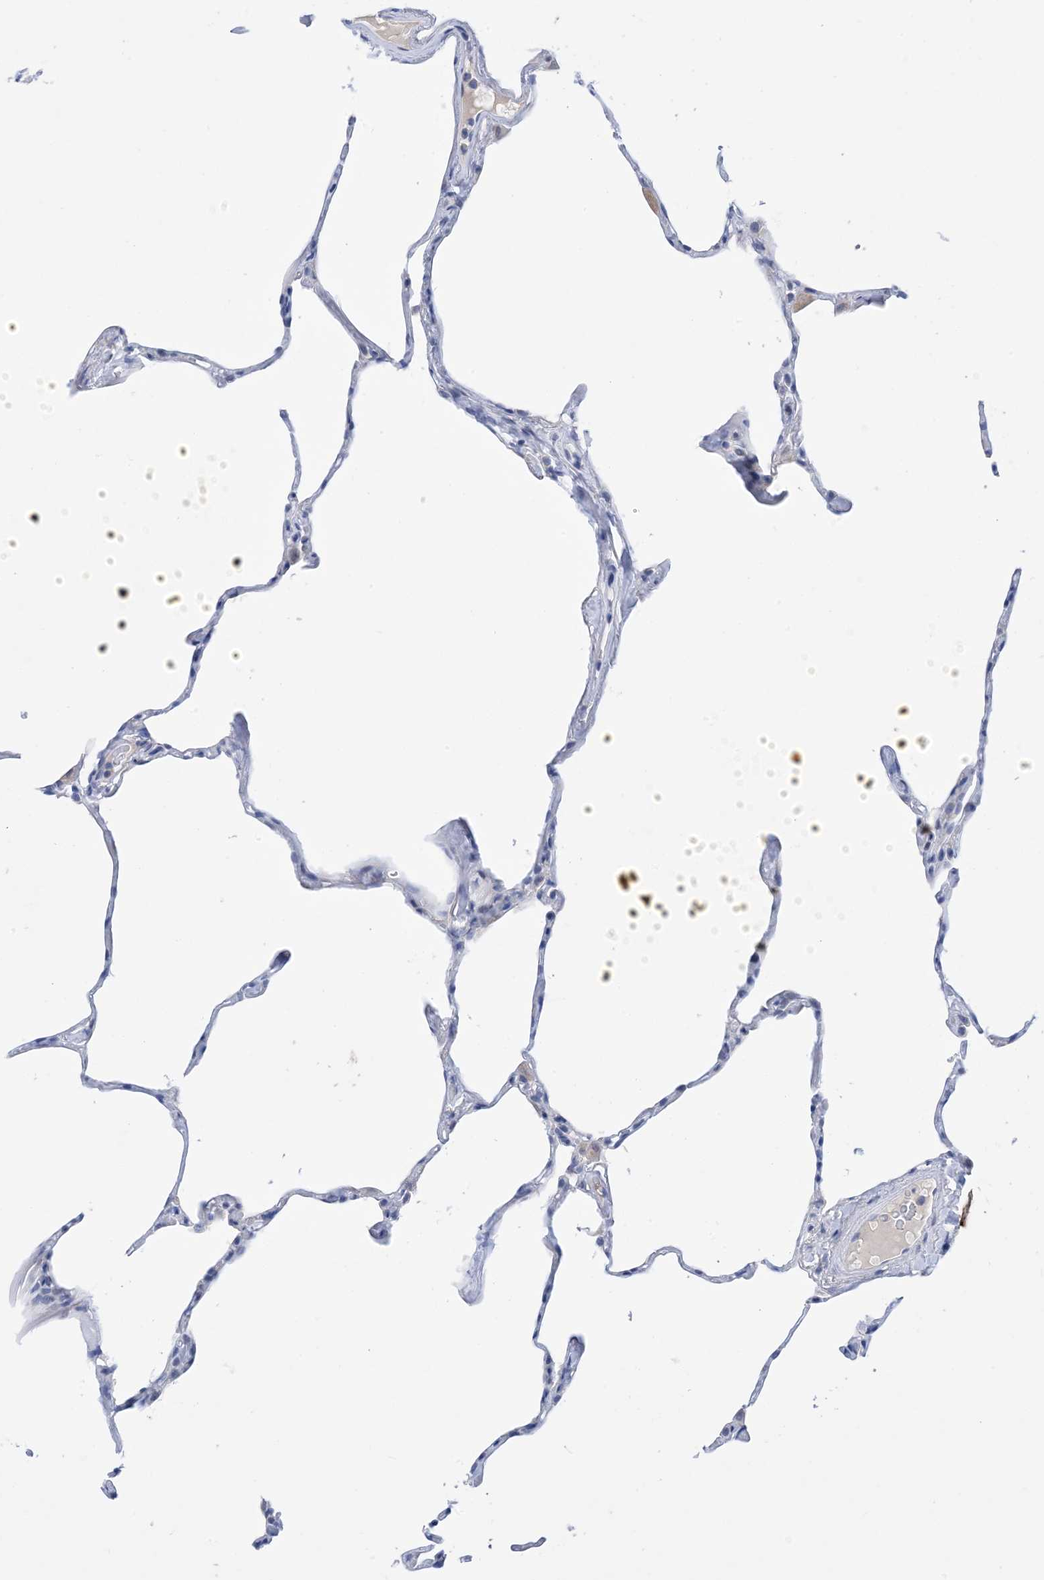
{"staining": {"intensity": "negative", "quantity": "none", "location": "none"}, "tissue": "lung", "cell_type": "Alveolar cells", "image_type": "normal", "snomed": [{"axis": "morphology", "description": "Normal tissue, NOS"}, {"axis": "topography", "description": "Lung"}], "caption": "Immunohistochemical staining of normal human lung exhibits no significant positivity in alveolar cells.", "gene": "PLK4", "patient": {"sex": "male", "age": 65}}